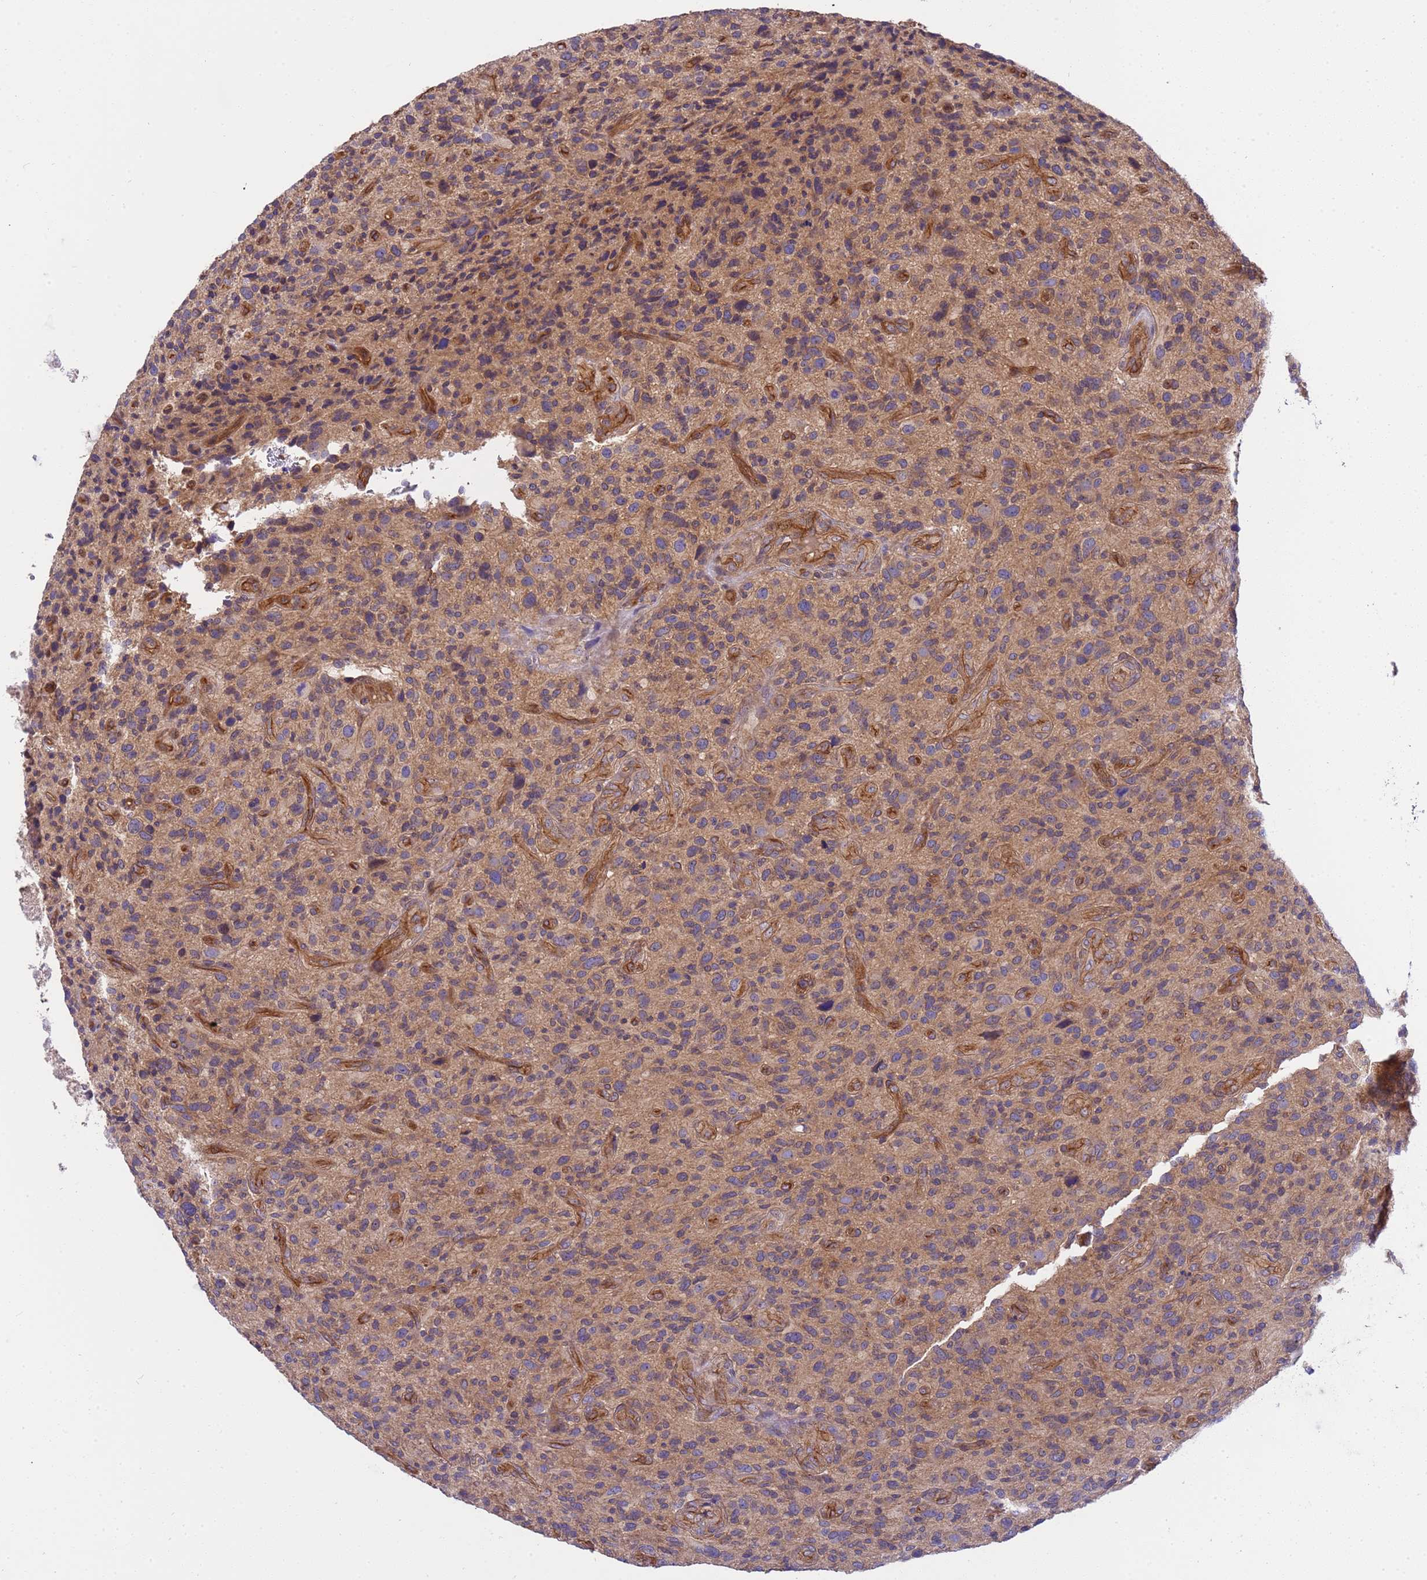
{"staining": {"intensity": "weak", "quantity": "25%-75%", "location": "cytoplasmic/membranous"}, "tissue": "glioma", "cell_type": "Tumor cells", "image_type": "cancer", "snomed": [{"axis": "morphology", "description": "Glioma, malignant, High grade"}, {"axis": "topography", "description": "Brain"}], "caption": "There is low levels of weak cytoplasmic/membranous positivity in tumor cells of malignant glioma (high-grade), as demonstrated by immunohistochemical staining (brown color).", "gene": "SMCO3", "patient": {"sex": "male", "age": 47}}